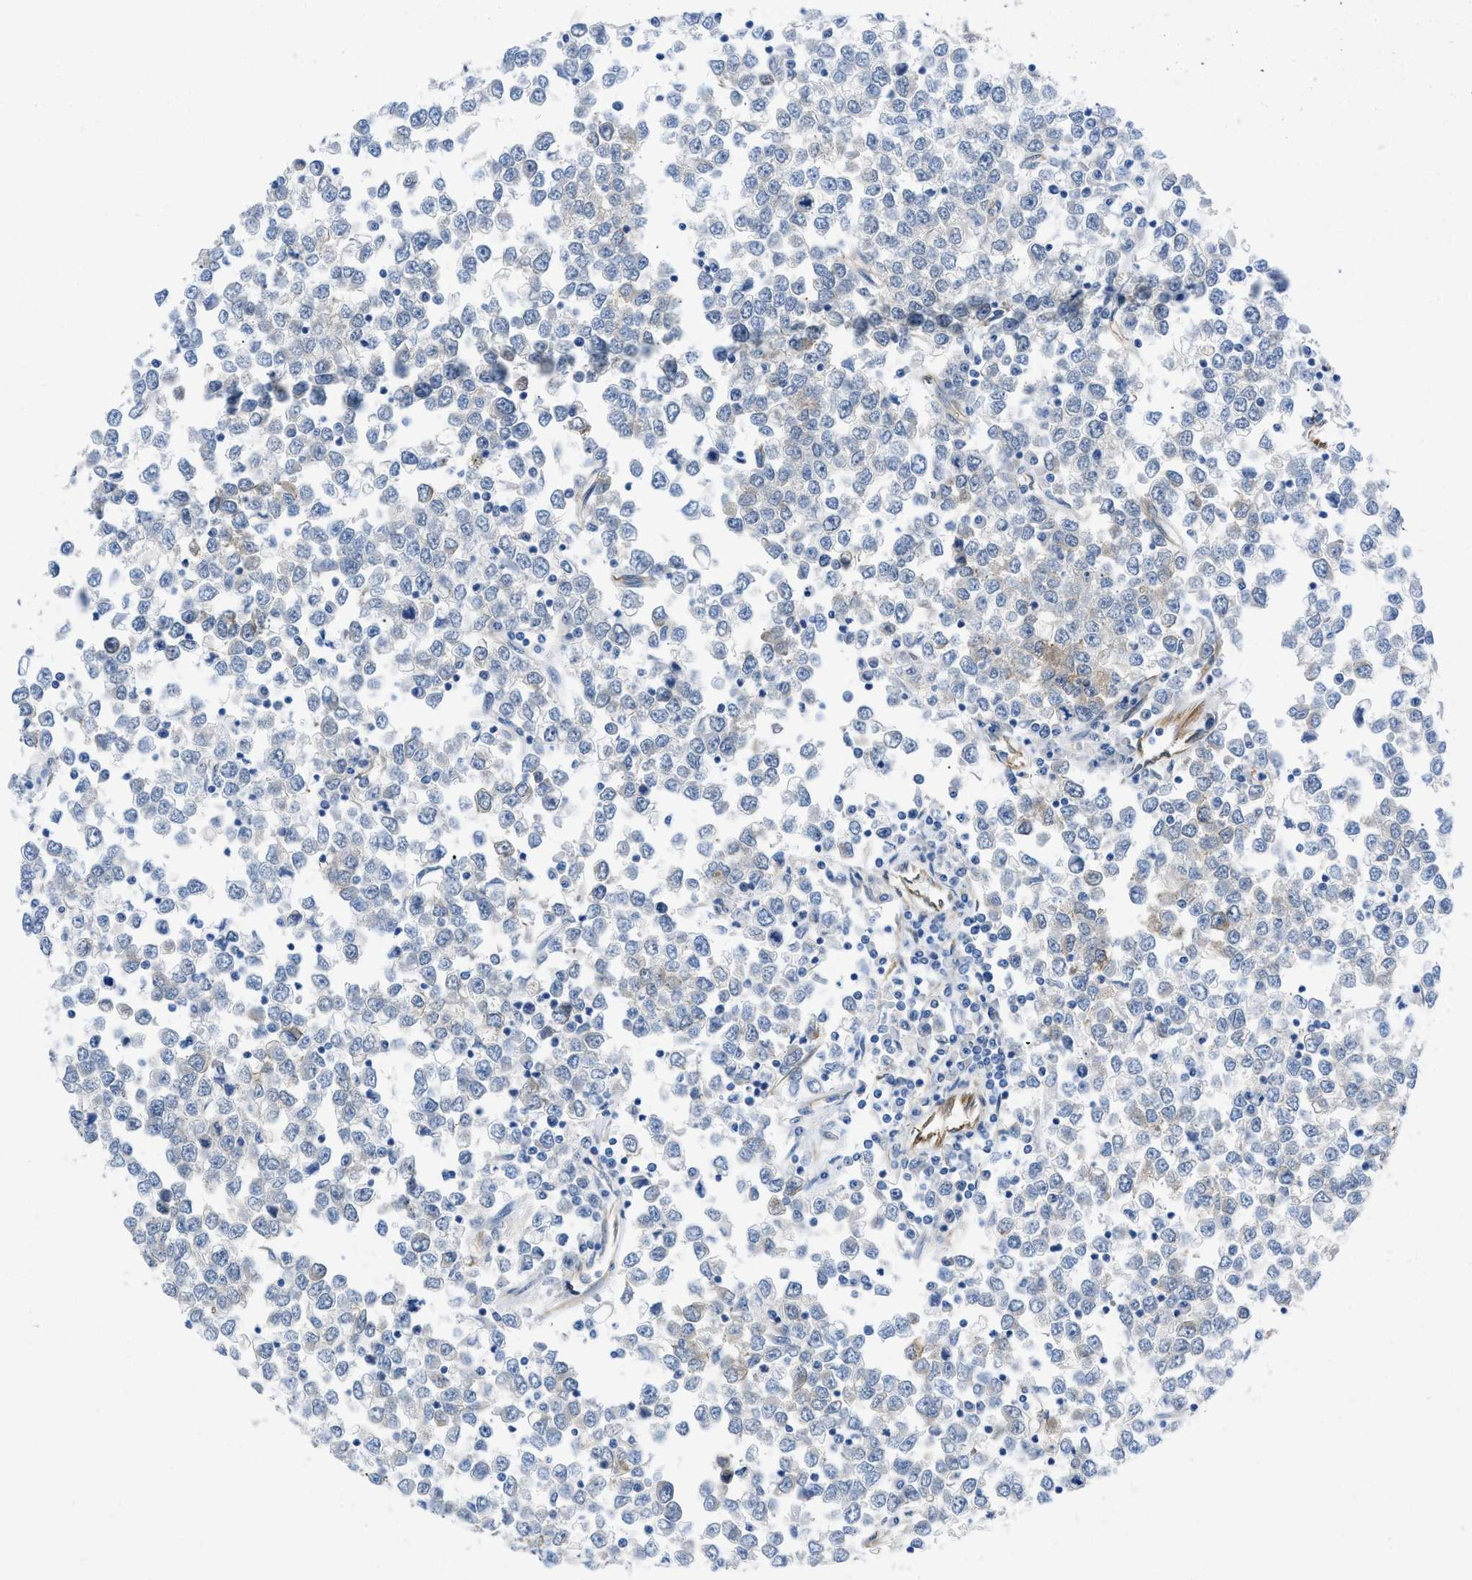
{"staining": {"intensity": "negative", "quantity": "none", "location": "none"}, "tissue": "testis cancer", "cell_type": "Tumor cells", "image_type": "cancer", "snomed": [{"axis": "morphology", "description": "Seminoma, NOS"}, {"axis": "topography", "description": "Testis"}], "caption": "Testis seminoma stained for a protein using immunohistochemistry shows no expression tumor cells.", "gene": "PDLIM5", "patient": {"sex": "male", "age": 65}}